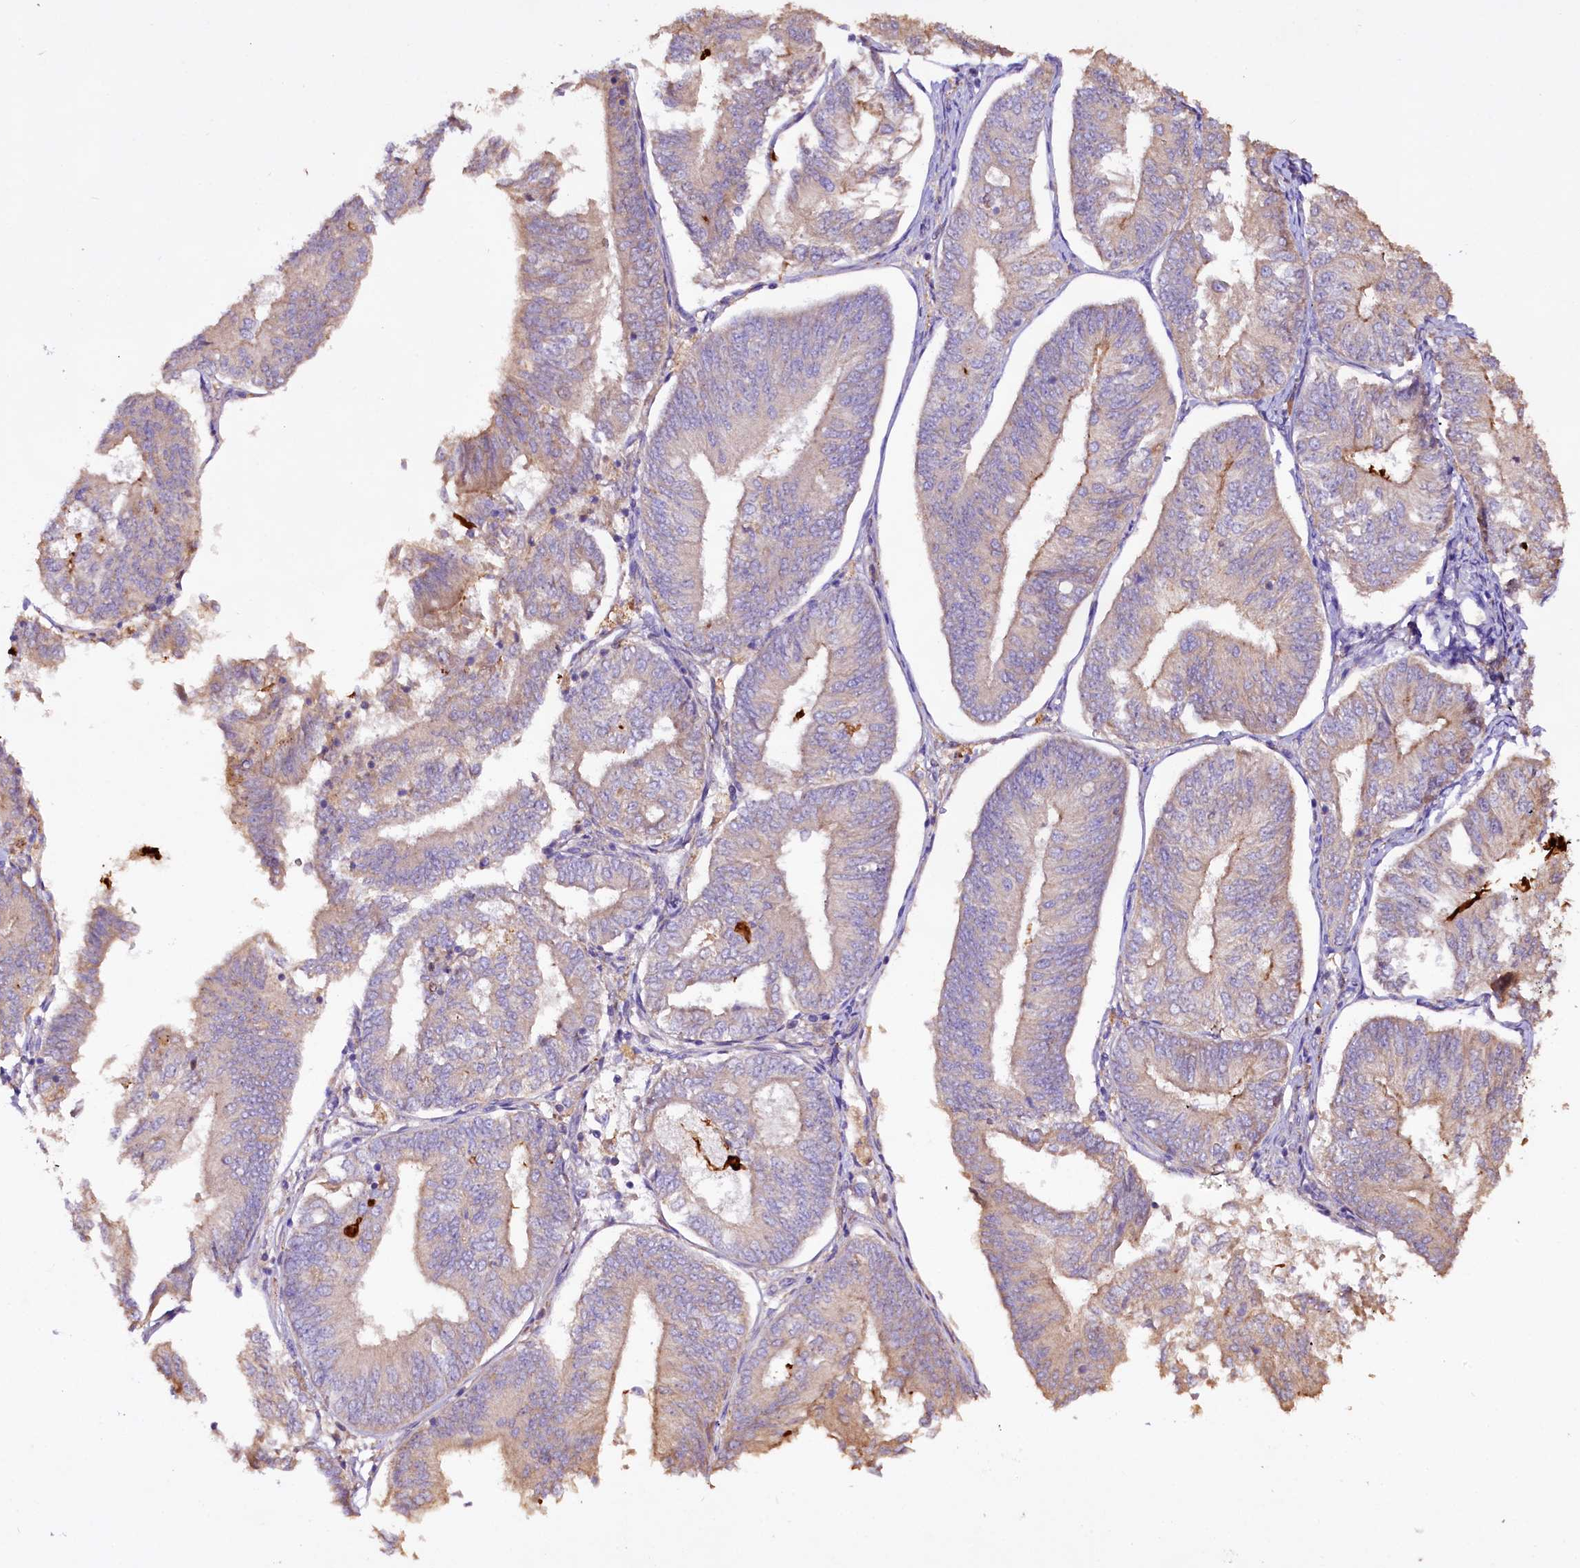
{"staining": {"intensity": "weak", "quantity": "<25%", "location": "cytoplasmic/membranous"}, "tissue": "endometrial cancer", "cell_type": "Tumor cells", "image_type": "cancer", "snomed": [{"axis": "morphology", "description": "Adenocarcinoma, NOS"}, {"axis": "topography", "description": "Endometrium"}], "caption": "DAB (3,3'-diaminobenzidine) immunohistochemical staining of human adenocarcinoma (endometrial) shows no significant staining in tumor cells.", "gene": "DMXL2", "patient": {"sex": "female", "age": 58}}